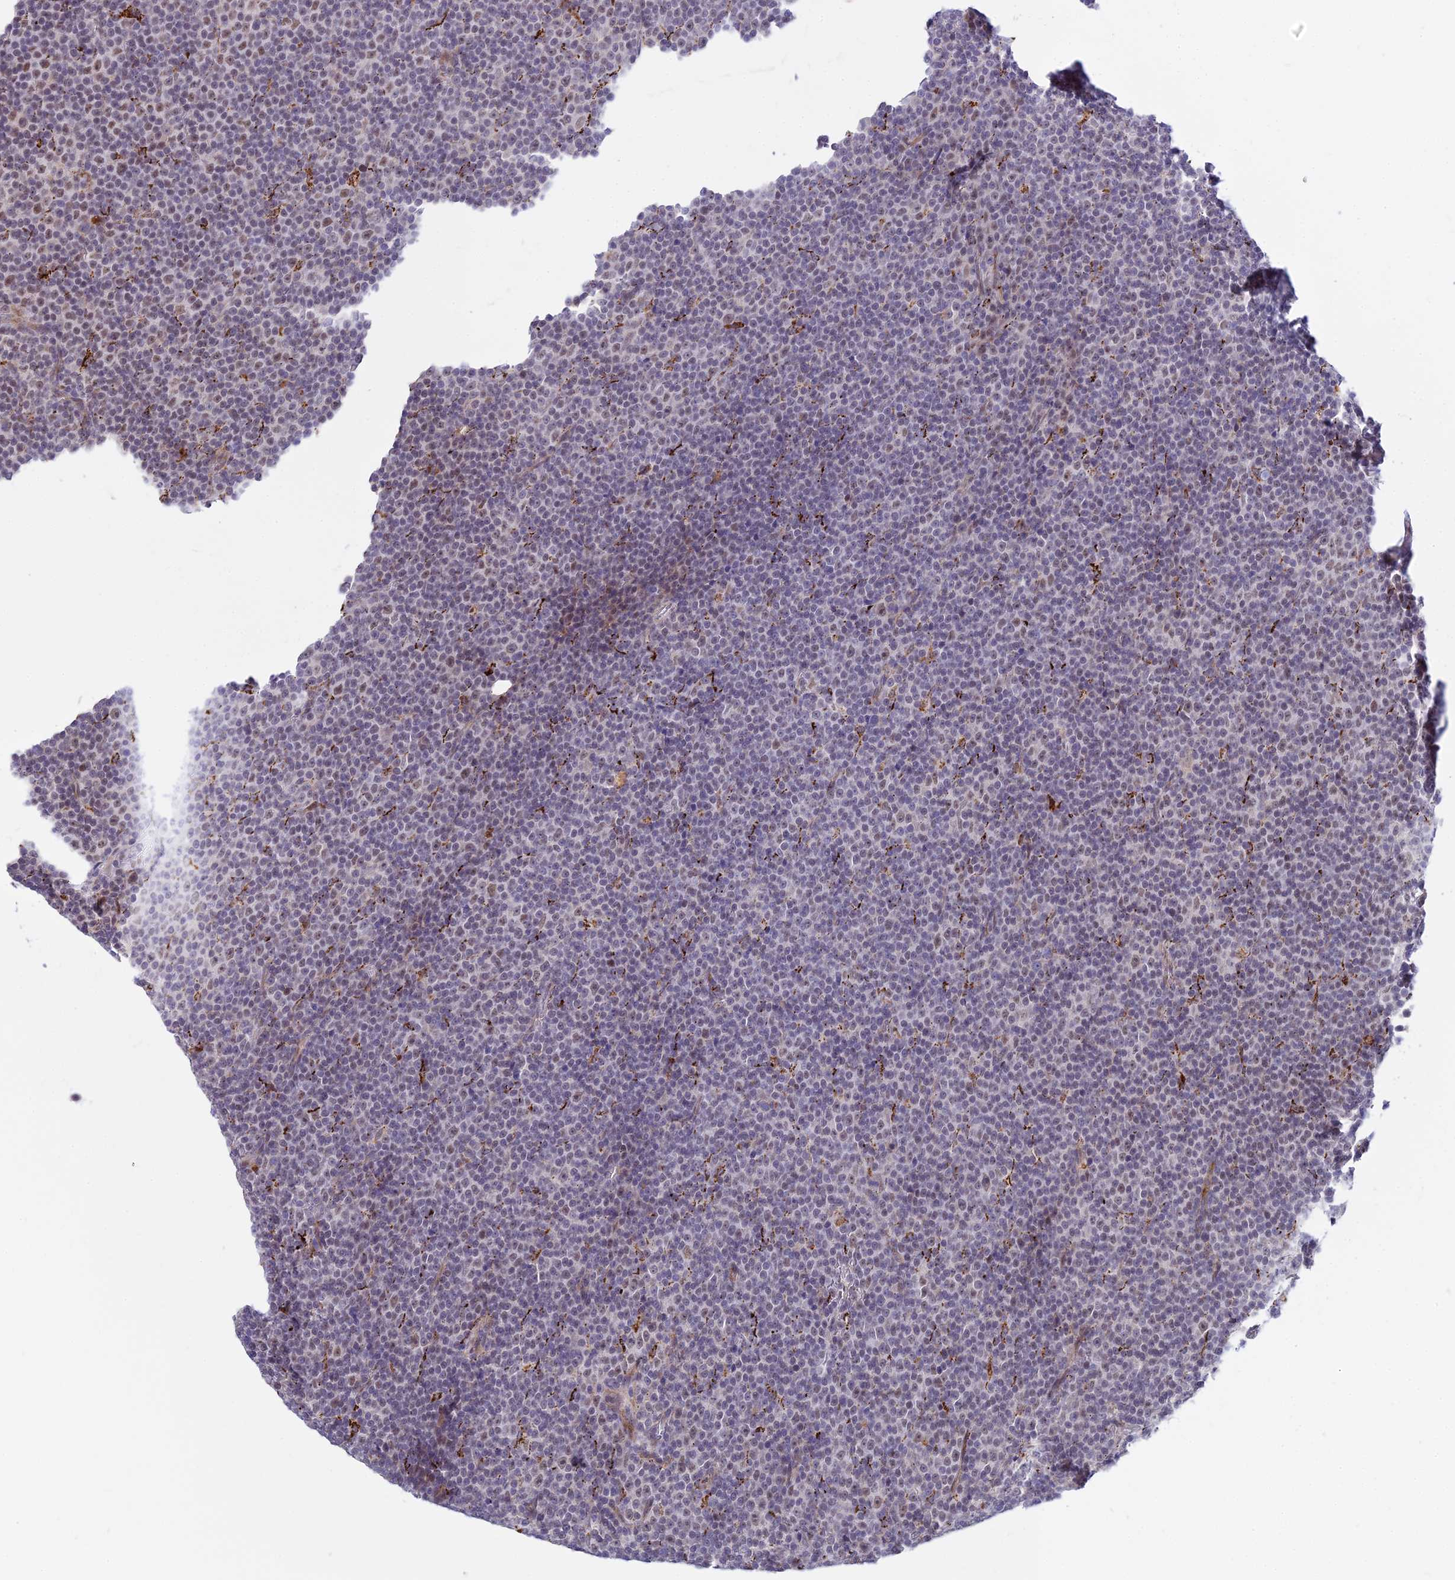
{"staining": {"intensity": "negative", "quantity": "none", "location": "none"}, "tissue": "lymphoma", "cell_type": "Tumor cells", "image_type": "cancer", "snomed": [{"axis": "morphology", "description": "Malignant lymphoma, non-Hodgkin's type, Low grade"}, {"axis": "topography", "description": "Lymph node"}], "caption": "An immunohistochemistry (IHC) photomicrograph of low-grade malignant lymphoma, non-Hodgkin's type is shown. There is no staining in tumor cells of low-grade malignant lymphoma, non-Hodgkin's type.", "gene": "C6orf163", "patient": {"sex": "female", "age": 67}}